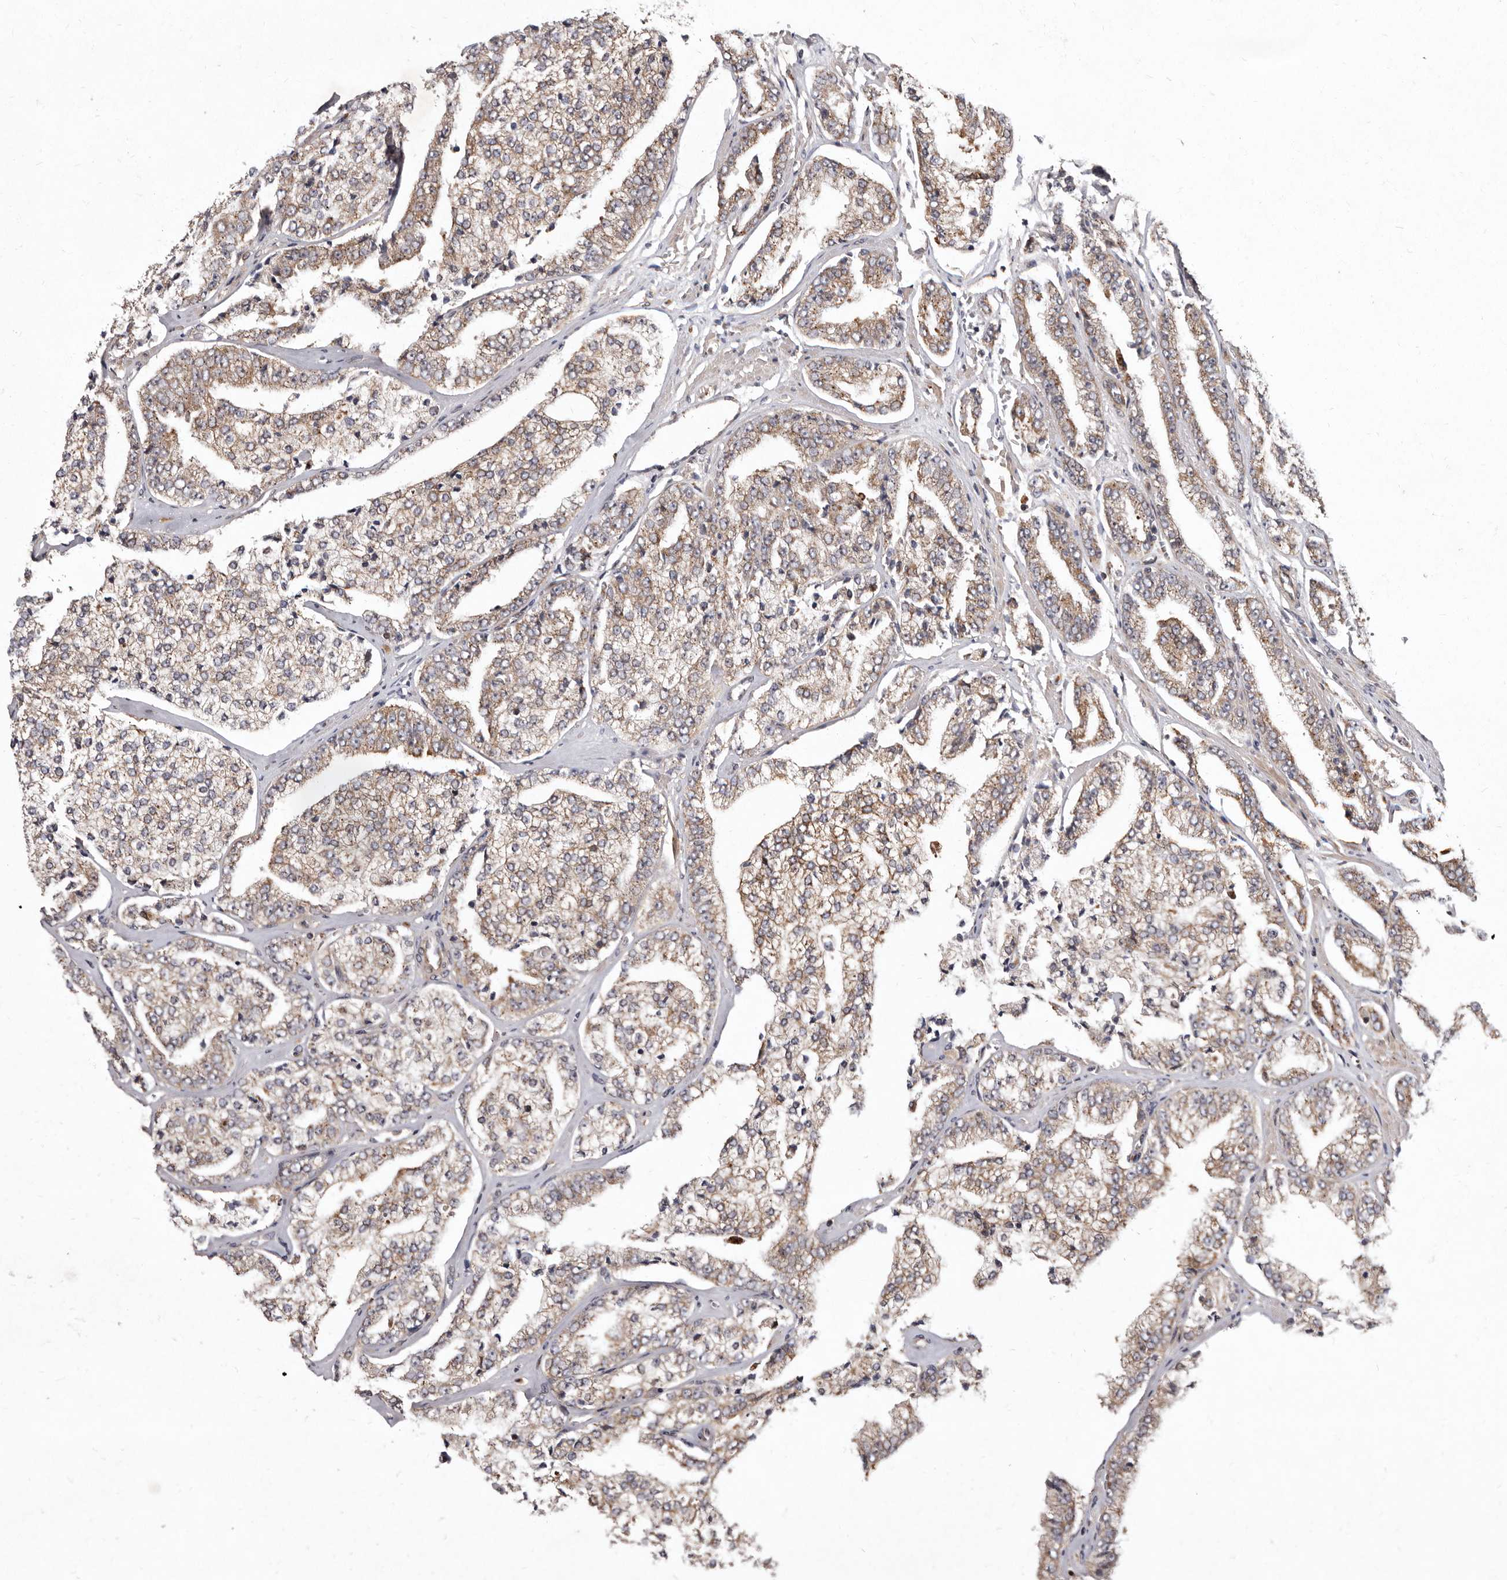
{"staining": {"intensity": "moderate", "quantity": "25%-75%", "location": "cytoplasmic/membranous"}, "tissue": "prostate cancer", "cell_type": "Tumor cells", "image_type": "cancer", "snomed": [{"axis": "morphology", "description": "Adenocarcinoma, High grade"}, {"axis": "topography", "description": "Prostate"}], "caption": "Prostate high-grade adenocarcinoma was stained to show a protein in brown. There is medium levels of moderate cytoplasmic/membranous positivity in about 25%-75% of tumor cells.", "gene": "FLAD1", "patient": {"sex": "male", "age": 71}}